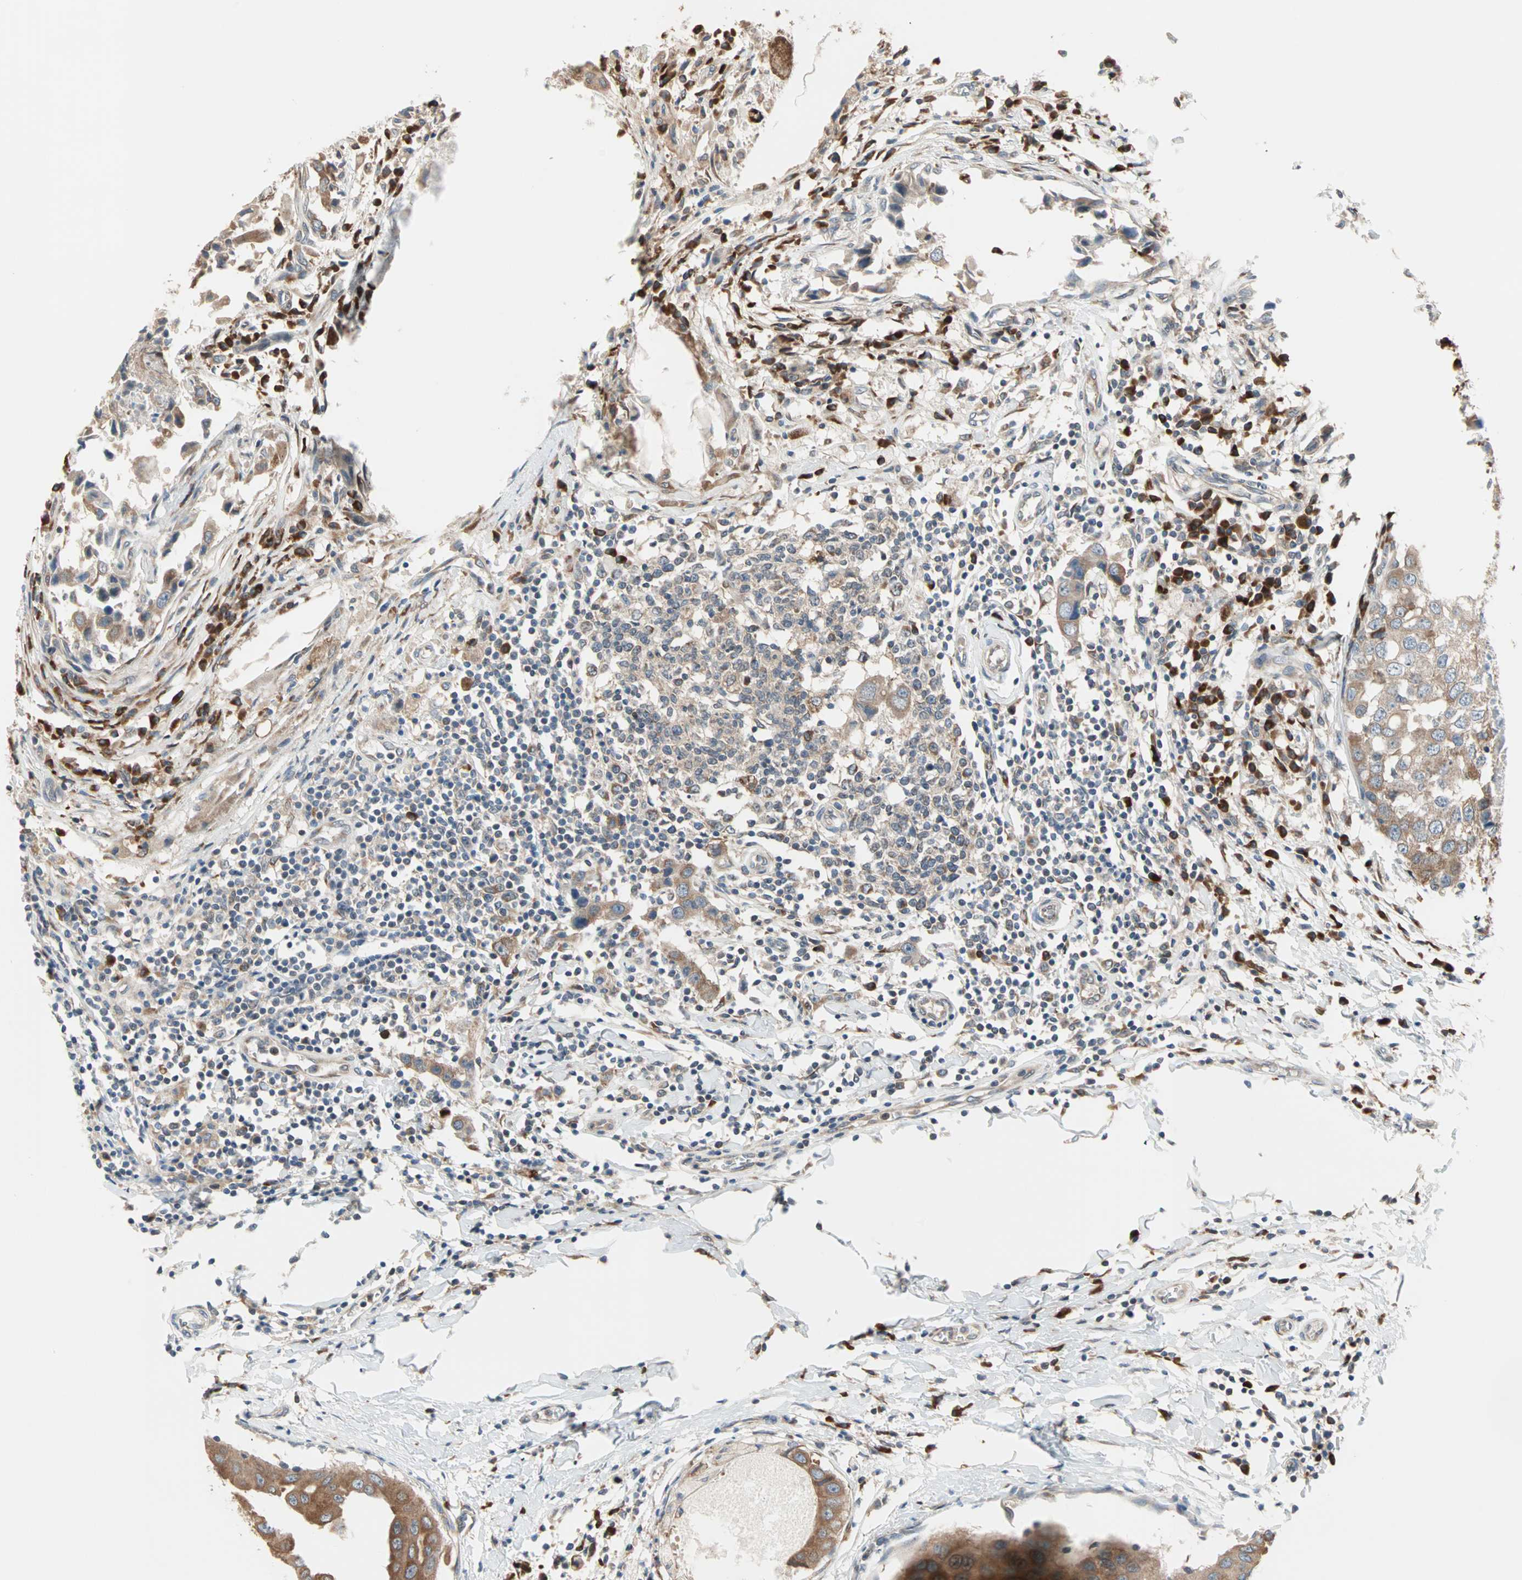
{"staining": {"intensity": "moderate", "quantity": ">75%", "location": "cytoplasmic/membranous"}, "tissue": "breast cancer", "cell_type": "Tumor cells", "image_type": "cancer", "snomed": [{"axis": "morphology", "description": "Duct carcinoma"}, {"axis": "topography", "description": "Breast"}], "caption": "This photomicrograph exhibits immunohistochemistry staining of human breast cancer, with medium moderate cytoplasmic/membranous expression in about >75% of tumor cells.", "gene": "SAR1A", "patient": {"sex": "female", "age": 27}}